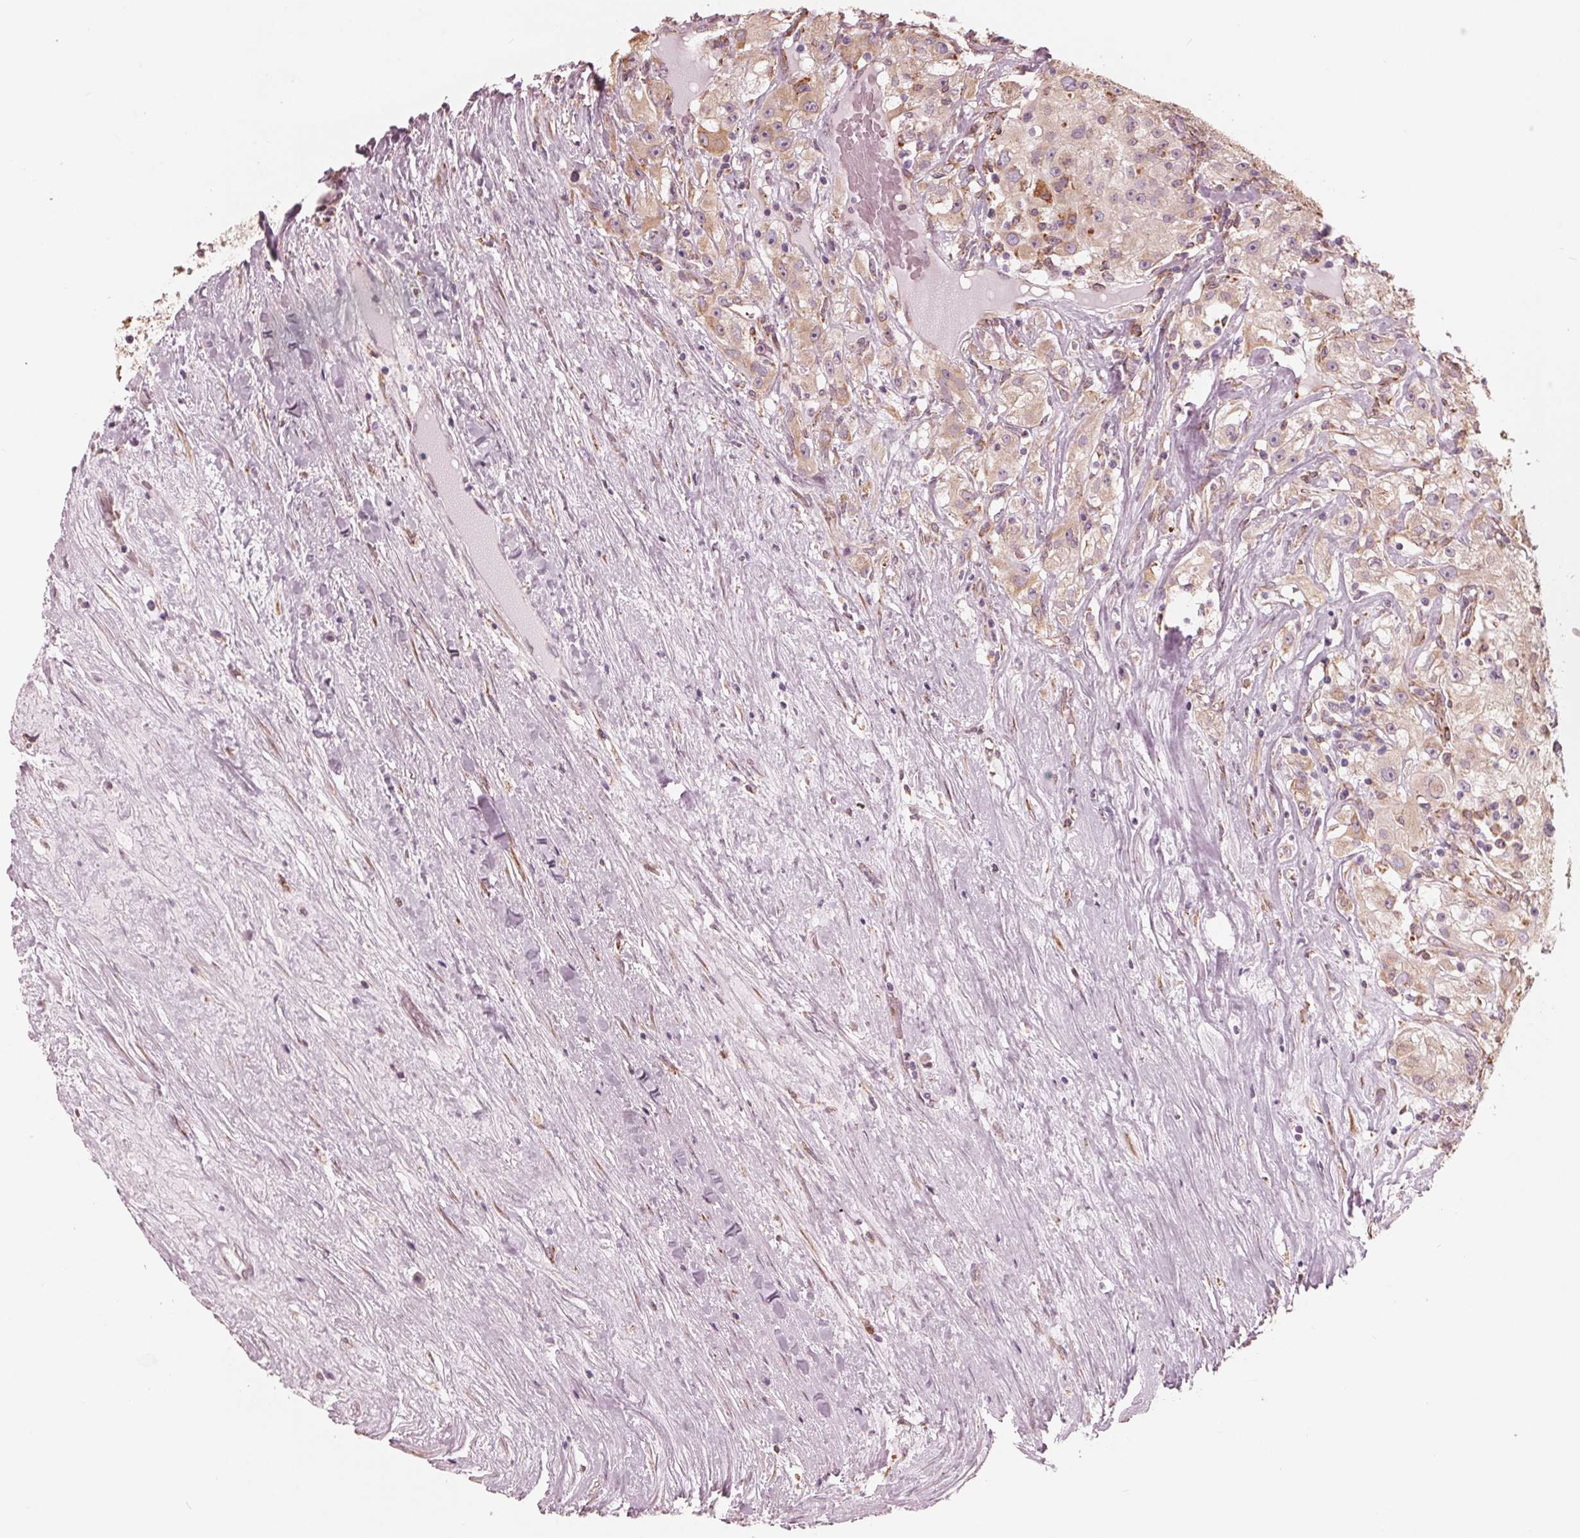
{"staining": {"intensity": "weak", "quantity": ">75%", "location": "cytoplasmic/membranous"}, "tissue": "renal cancer", "cell_type": "Tumor cells", "image_type": "cancer", "snomed": [{"axis": "morphology", "description": "Adenocarcinoma, NOS"}, {"axis": "topography", "description": "Kidney"}], "caption": "Renal cancer (adenocarcinoma) stained with immunohistochemistry shows weak cytoplasmic/membranous positivity in about >75% of tumor cells.", "gene": "IKBIP", "patient": {"sex": "female", "age": 67}}